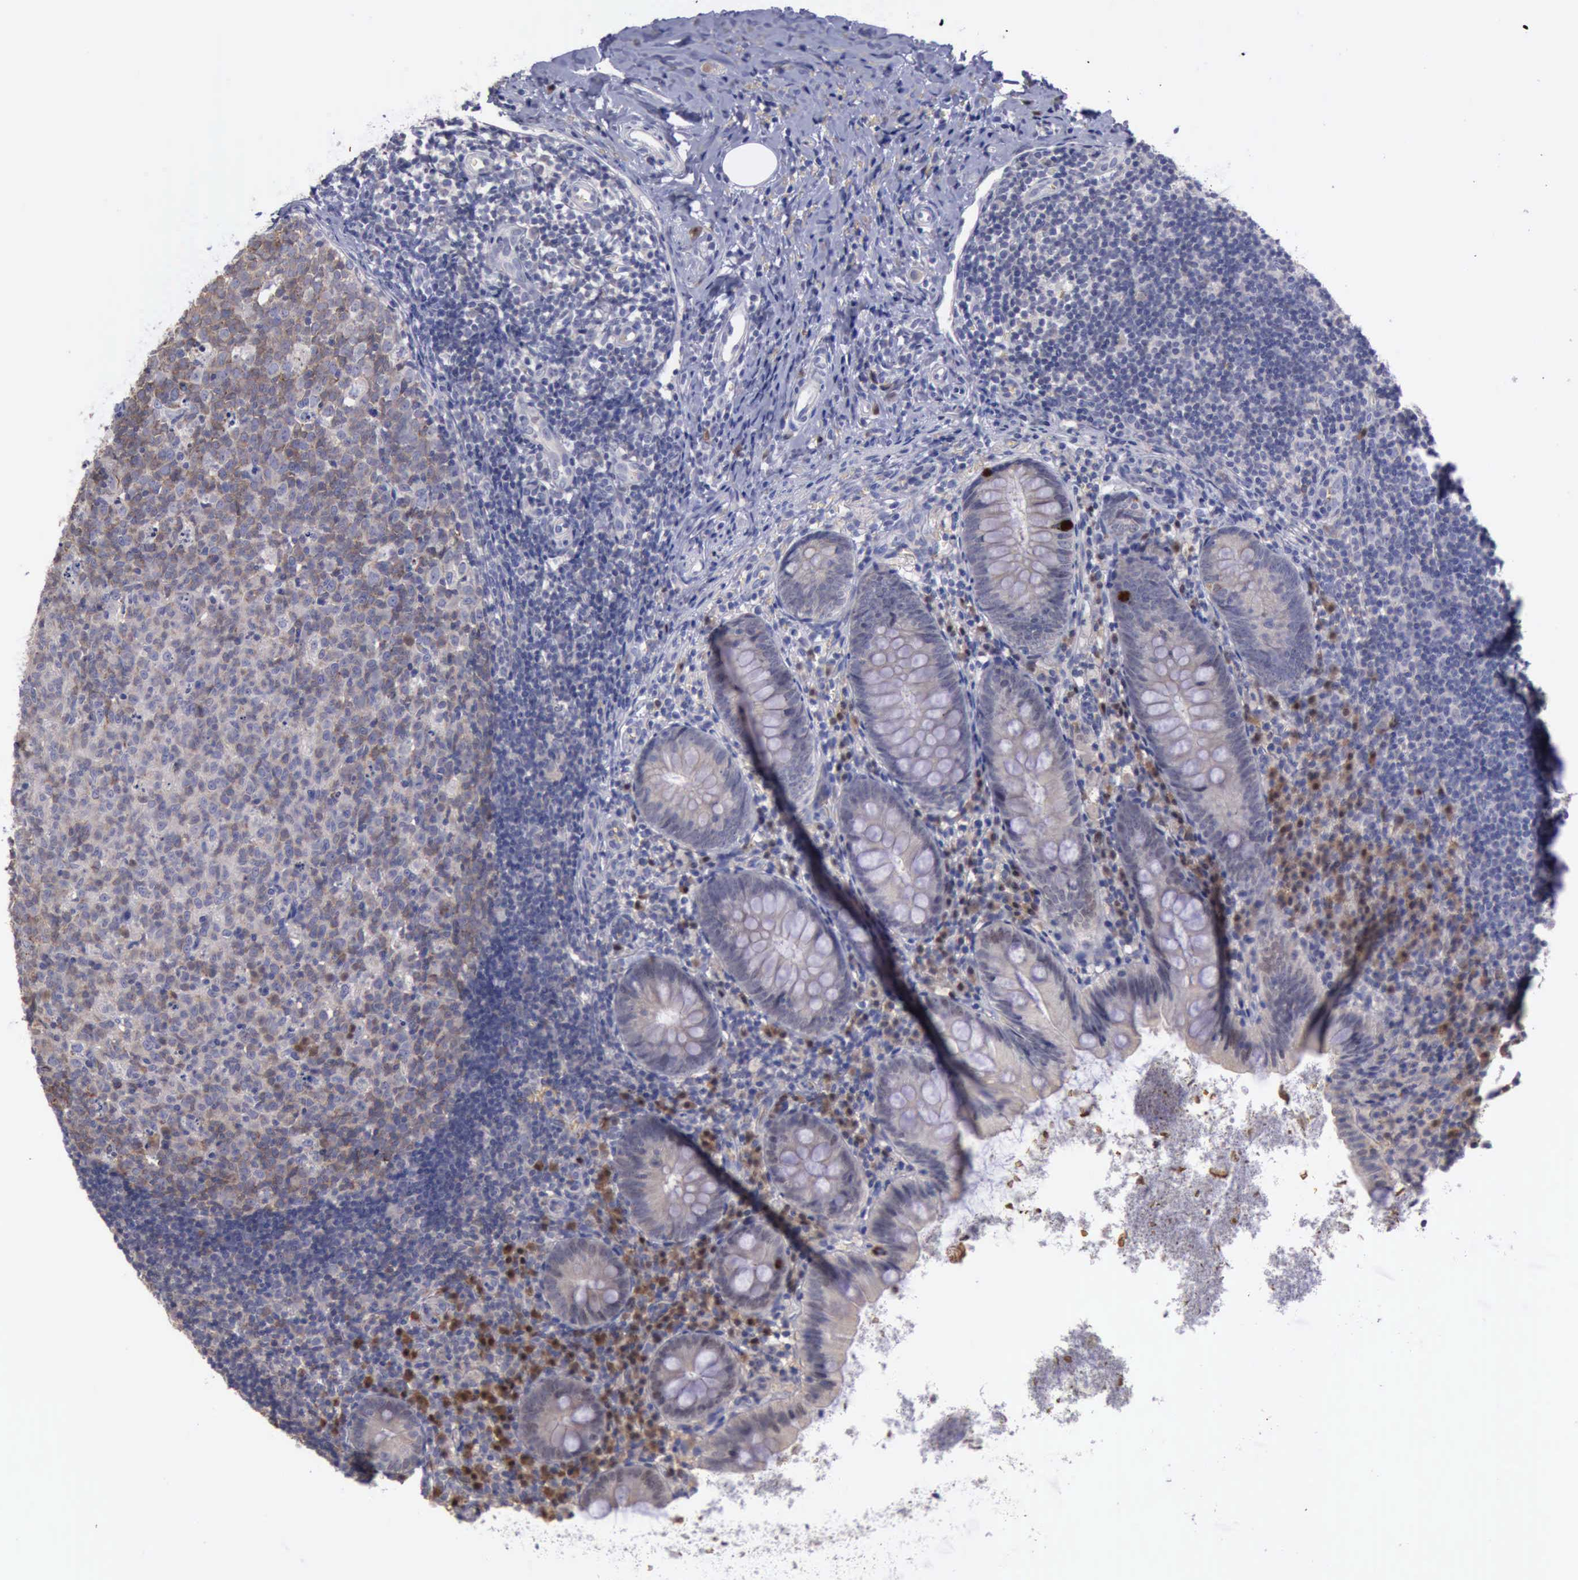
{"staining": {"intensity": "negative", "quantity": "none", "location": "none"}, "tissue": "appendix", "cell_type": "Glandular cells", "image_type": "normal", "snomed": [{"axis": "morphology", "description": "Normal tissue, NOS"}, {"axis": "topography", "description": "Appendix"}], "caption": "A high-resolution micrograph shows IHC staining of benign appendix, which displays no significant expression in glandular cells. Brightfield microscopy of IHC stained with DAB (brown) and hematoxylin (blue), captured at high magnification.", "gene": "CEP128", "patient": {"sex": "female", "age": 9}}